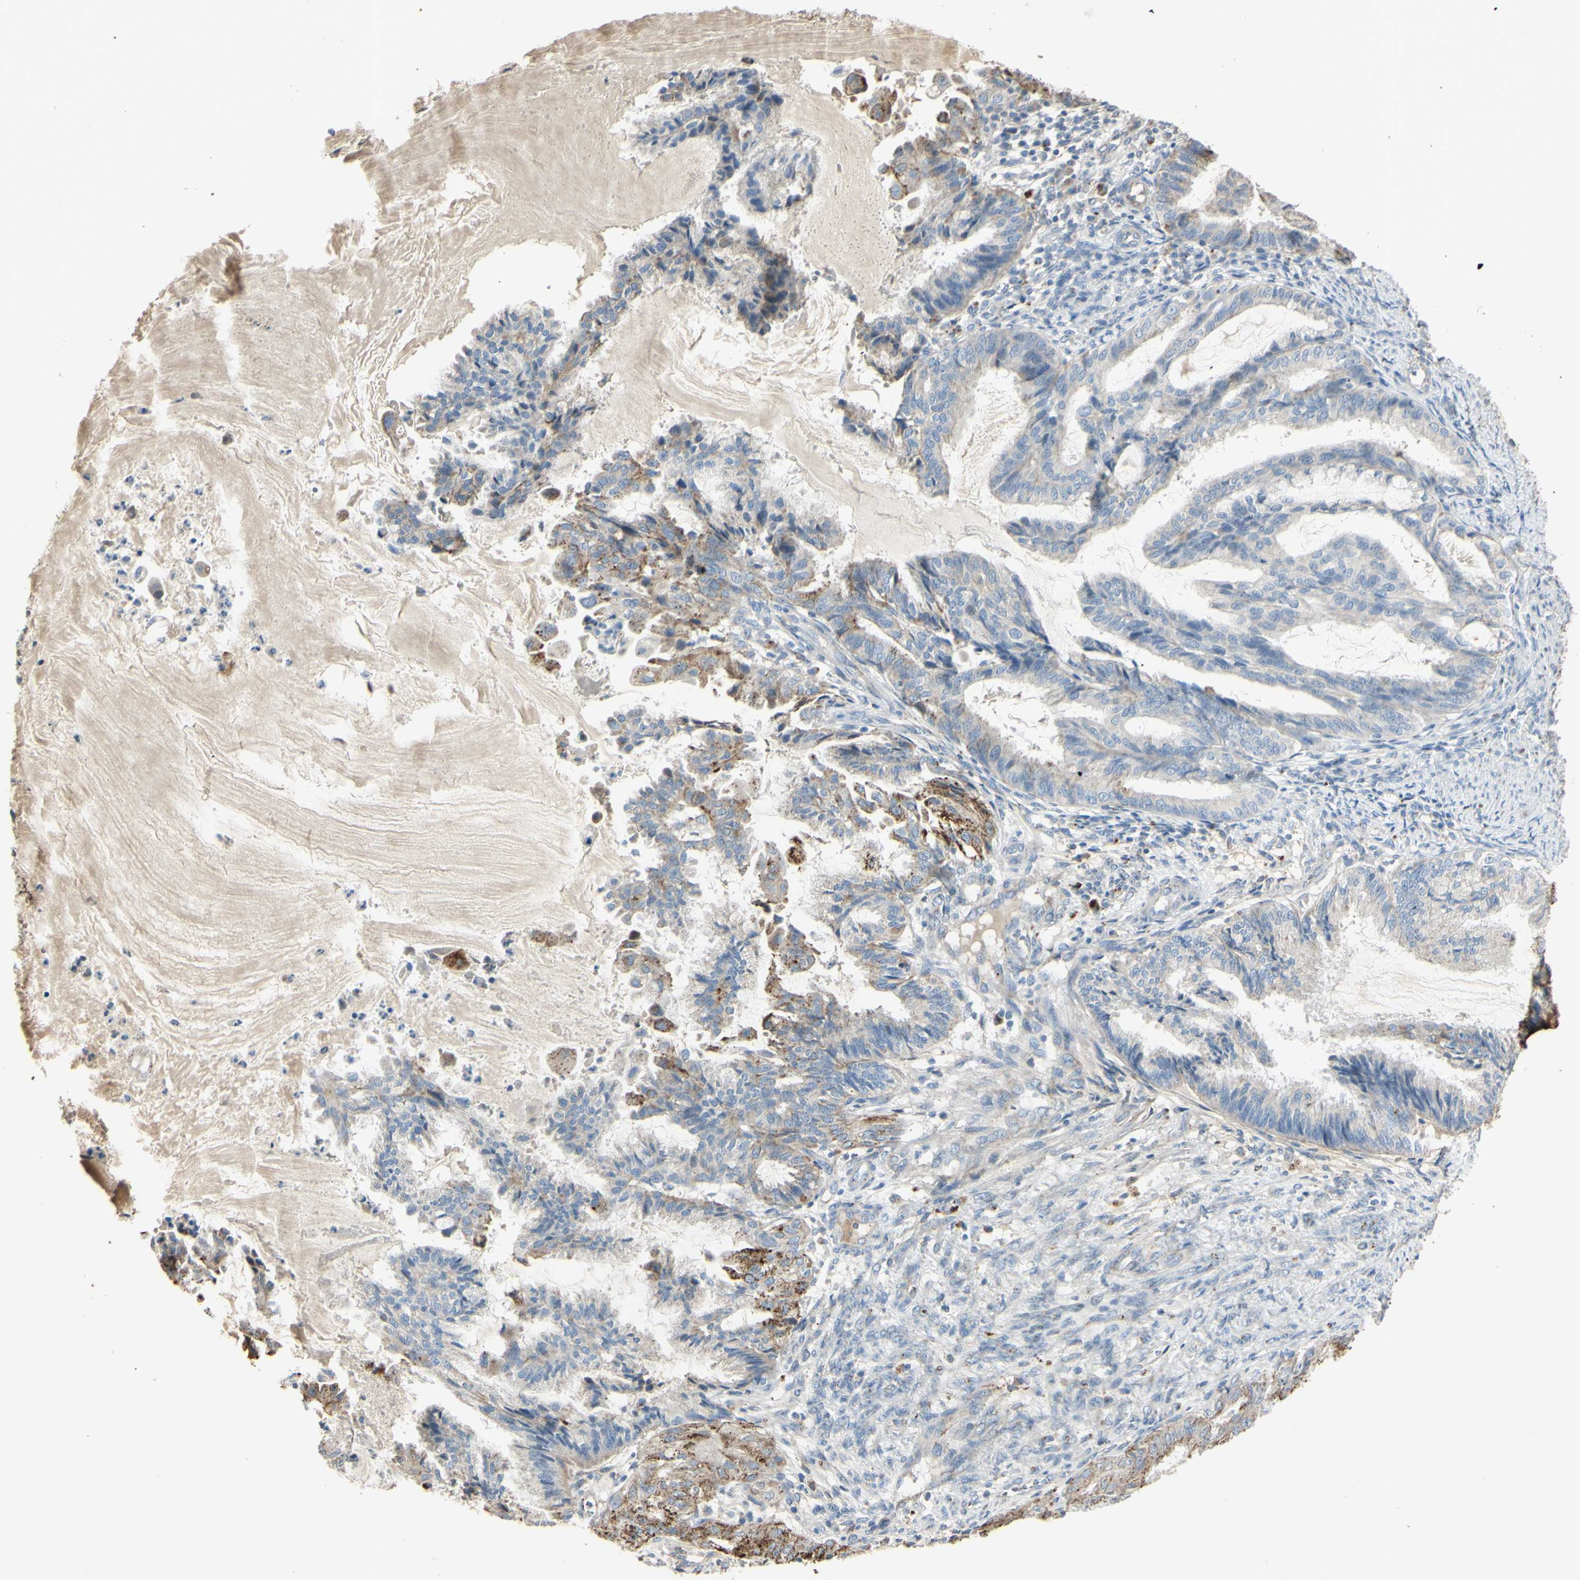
{"staining": {"intensity": "weak", "quantity": "25%-75%", "location": "cytoplasmic/membranous"}, "tissue": "endometrial cancer", "cell_type": "Tumor cells", "image_type": "cancer", "snomed": [{"axis": "morphology", "description": "Adenocarcinoma, NOS"}, {"axis": "topography", "description": "Endometrium"}], "caption": "Immunohistochemistry (IHC) (DAB (3,3'-diaminobenzidine)) staining of human endometrial cancer displays weak cytoplasmic/membranous protein expression in approximately 25%-75% of tumor cells. The staining was performed using DAB, with brown indicating positive protein expression. Nuclei are stained blue with hematoxylin.", "gene": "ANGPTL1", "patient": {"sex": "female", "age": 86}}